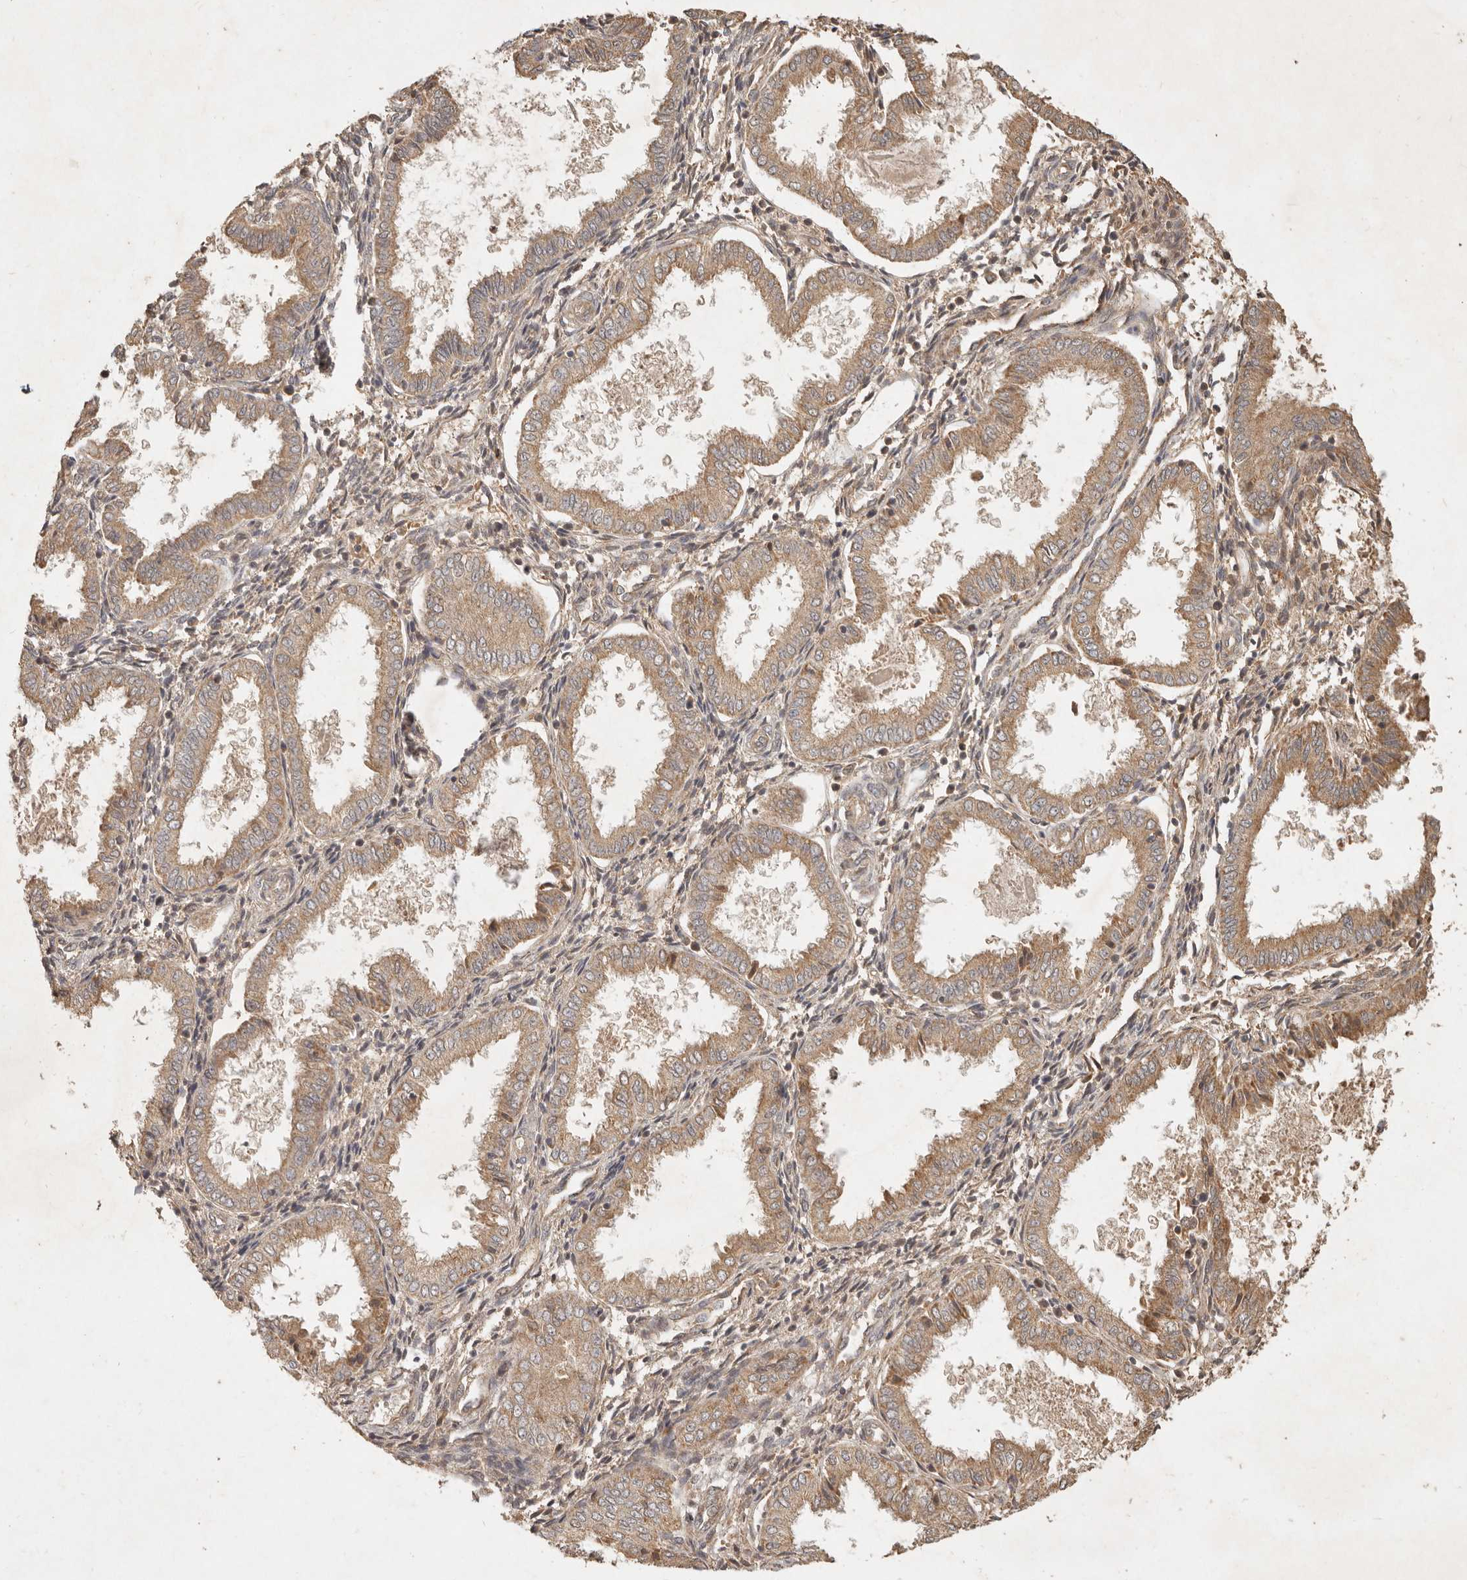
{"staining": {"intensity": "moderate", "quantity": "25%-75%", "location": "cytoplasmic/membranous"}, "tissue": "endometrium", "cell_type": "Cells in endometrial stroma", "image_type": "normal", "snomed": [{"axis": "morphology", "description": "Normal tissue, NOS"}, {"axis": "topography", "description": "Endometrium"}], "caption": "Immunohistochemistry (IHC) (DAB (3,3'-diaminobenzidine)) staining of unremarkable human endometrium displays moderate cytoplasmic/membranous protein expression in approximately 25%-75% of cells in endometrial stroma.", "gene": "CLEC4C", "patient": {"sex": "female", "age": 33}}